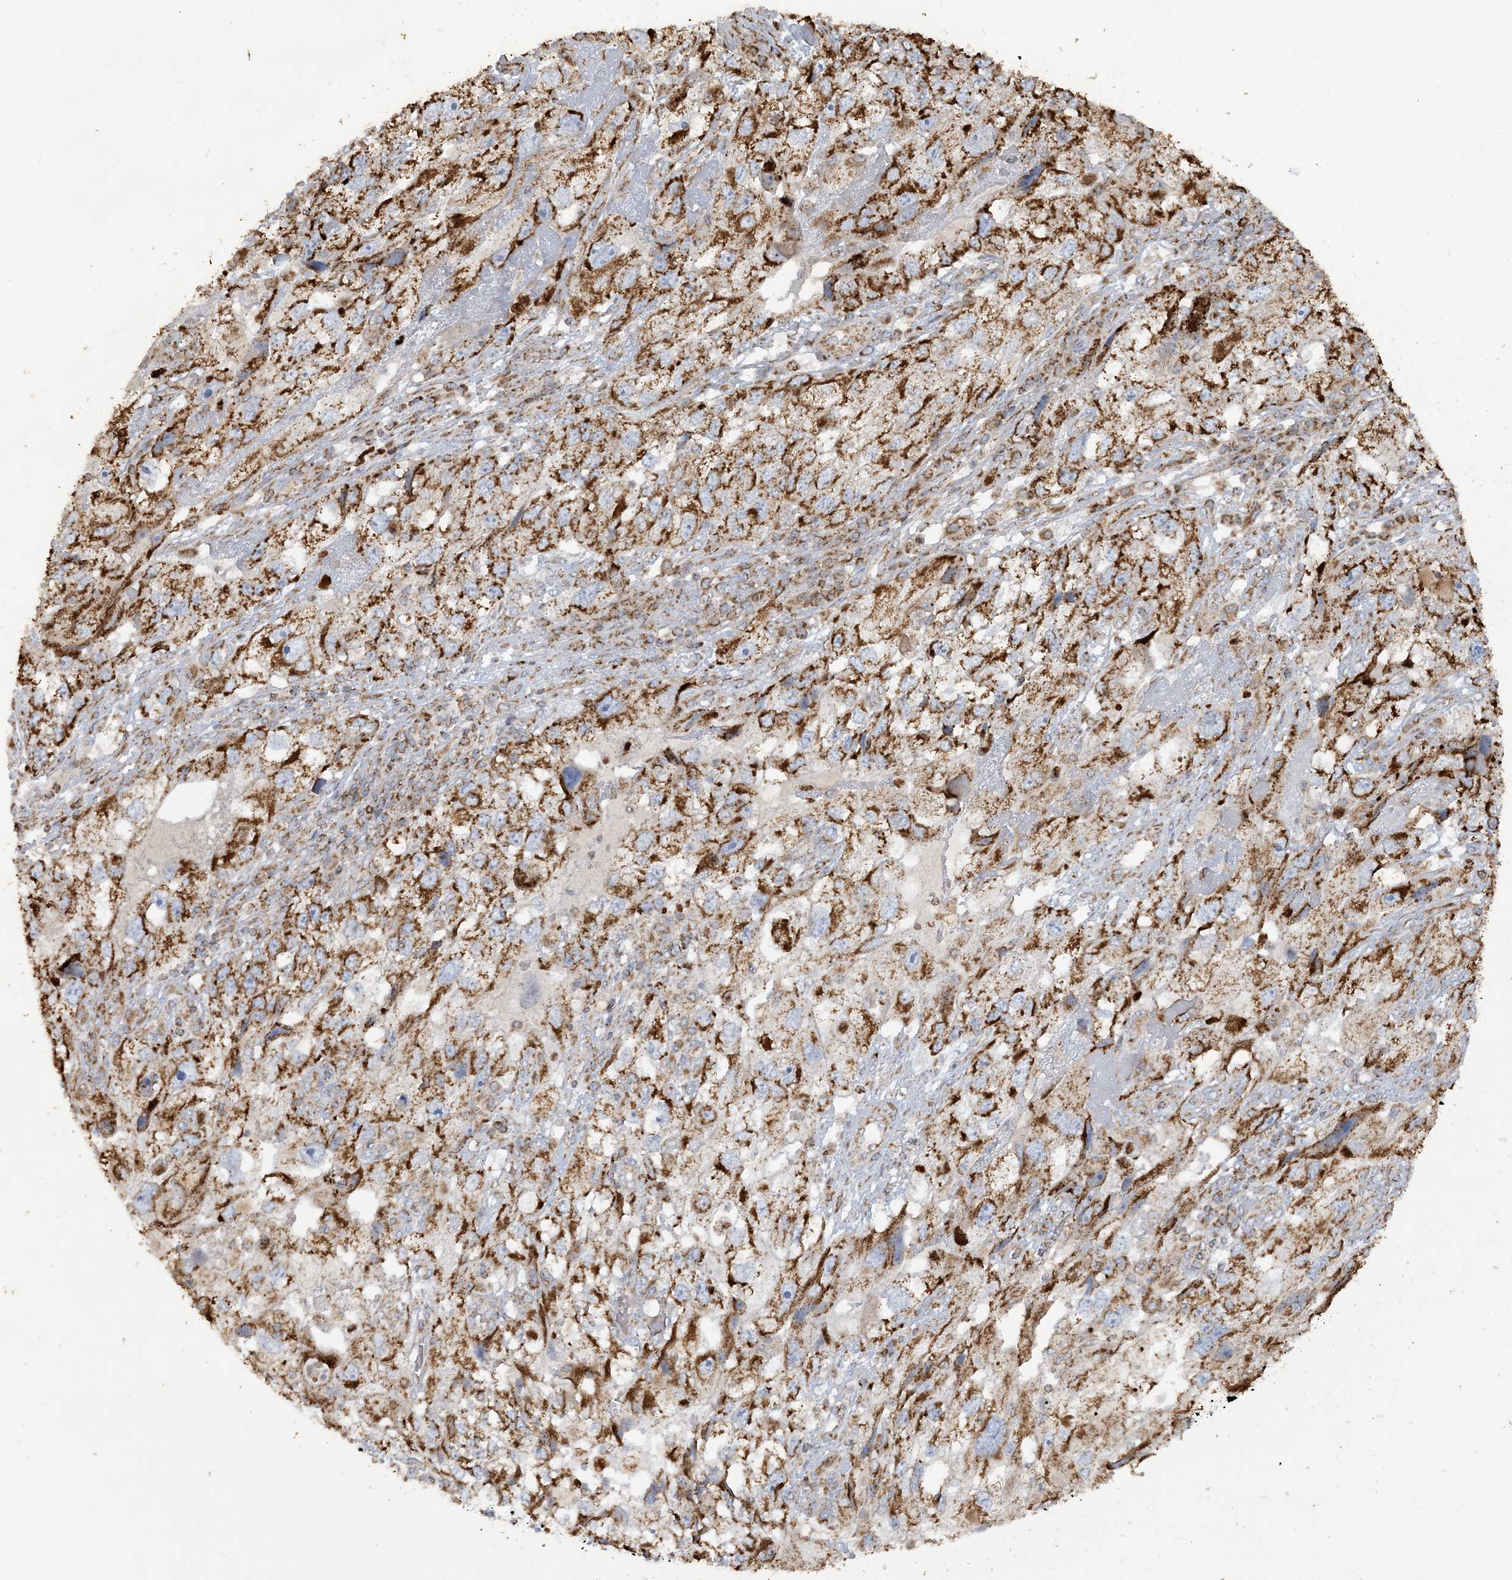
{"staining": {"intensity": "moderate", "quantity": ">75%", "location": "cytoplasmic/membranous"}, "tissue": "endometrial cancer", "cell_type": "Tumor cells", "image_type": "cancer", "snomed": [{"axis": "morphology", "description": "Adenocarcinoma, NOS"}, {"axis": "topography", "description": "Endometrium"}], "caption": "Human endometrial adenocarcinoma stained with a brown dye demonstrates moderate cytoplasmic/membranous positive staining in about >75% of tumor cells.", "gene": "AGA", "patient": {"sex": "female", "age": 49}}